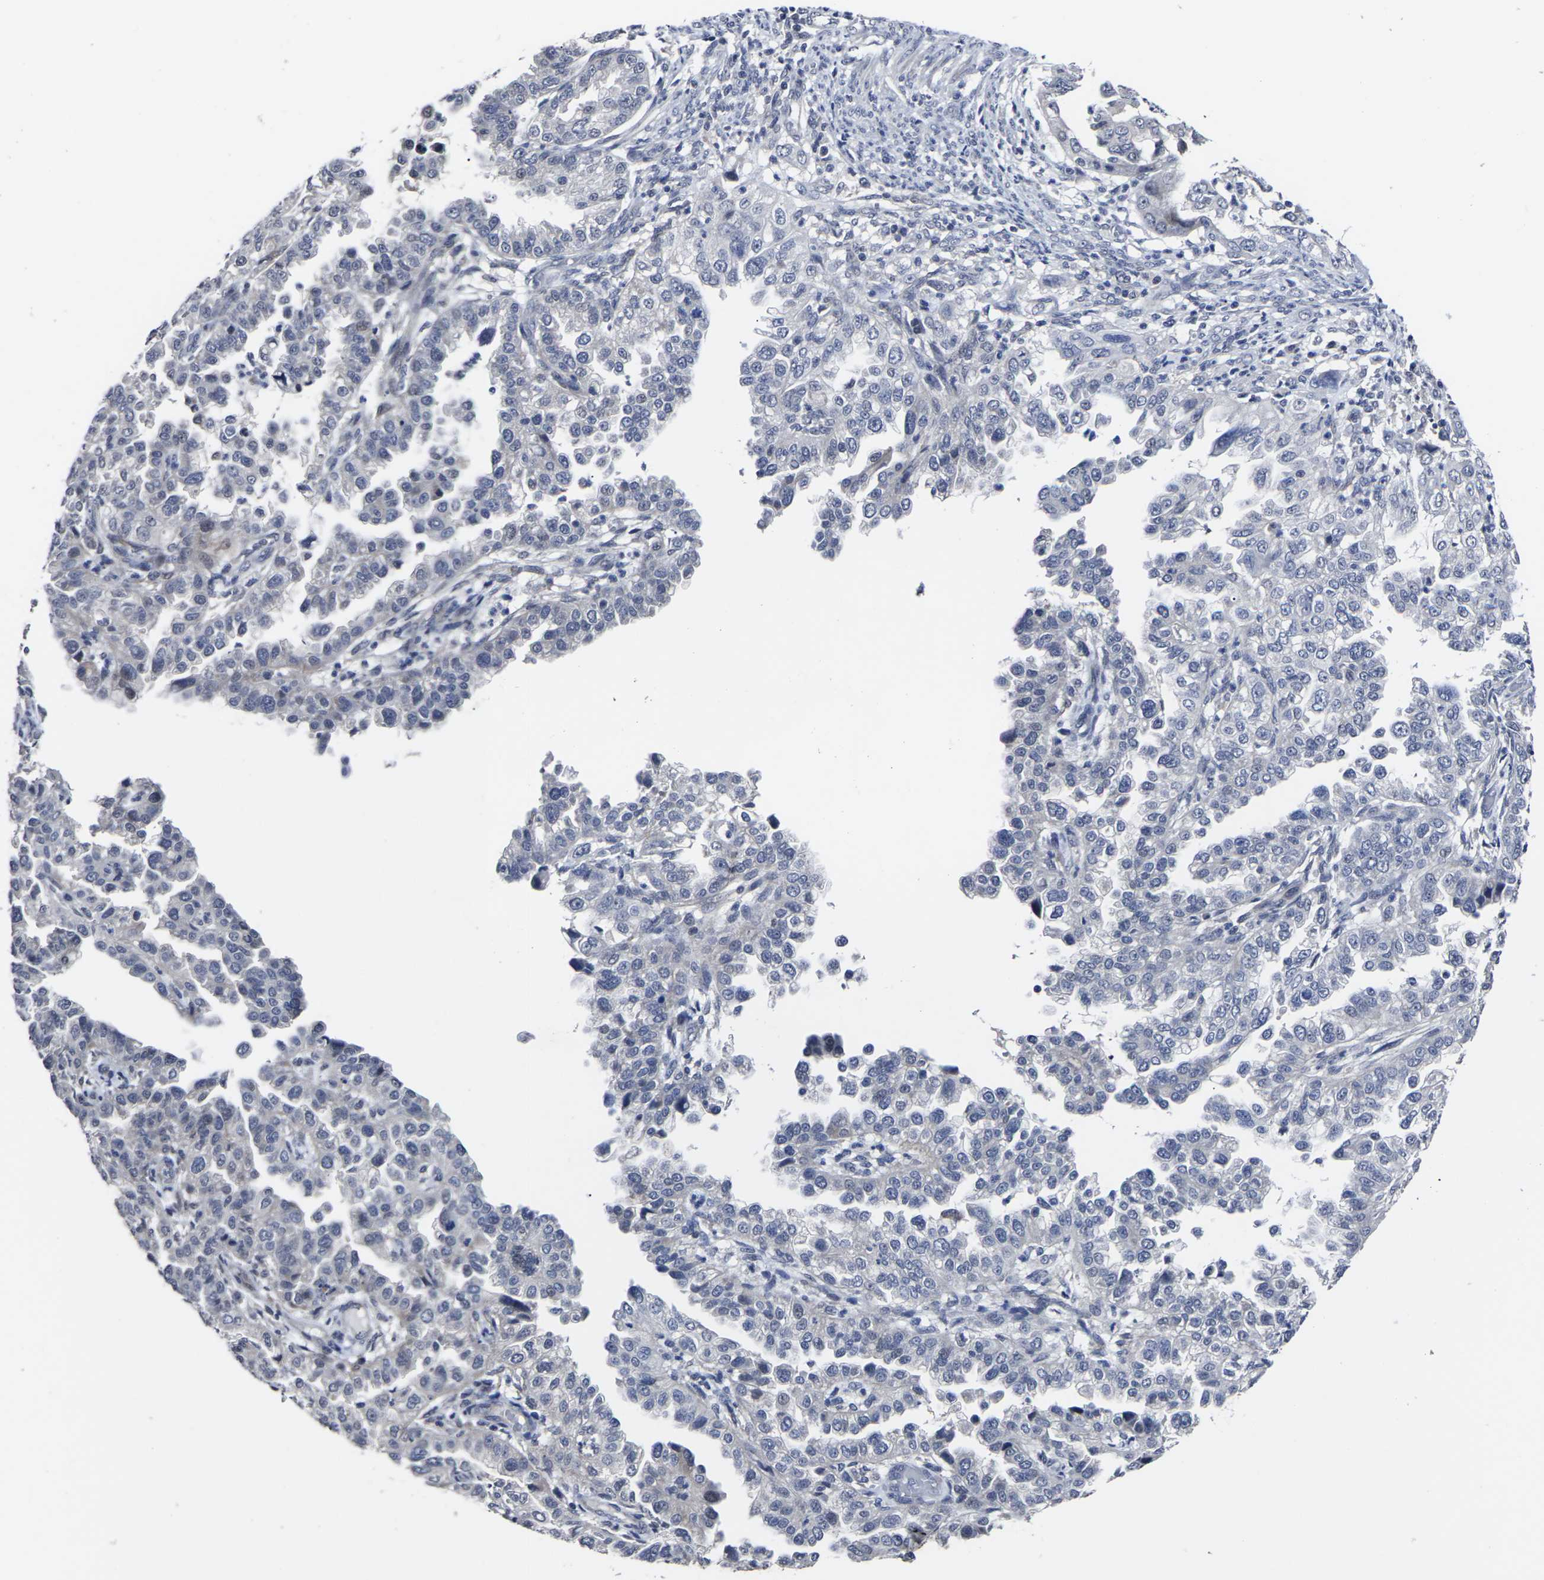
{"staining": {"intensity": "negative", "quantity": "none", "location": "none"}, "tissue": "endometrial cancer", "cell_type": "Tumor cells", "image_type": "cancer", "snomed": [{"axis": "morphology", "description": "Adenocarcinoma, NOS"}, {"axis": "topography", "description": "Endometrium"}], "caption": "DAB (3,3'-diaminobenzidine) immunohistochemical staining of human endometrial adenocarcinoma exhibits no significant staining in tumor cells.", "gene": "MSANTD4", "patient": {"sex": "female", "age": 85}}